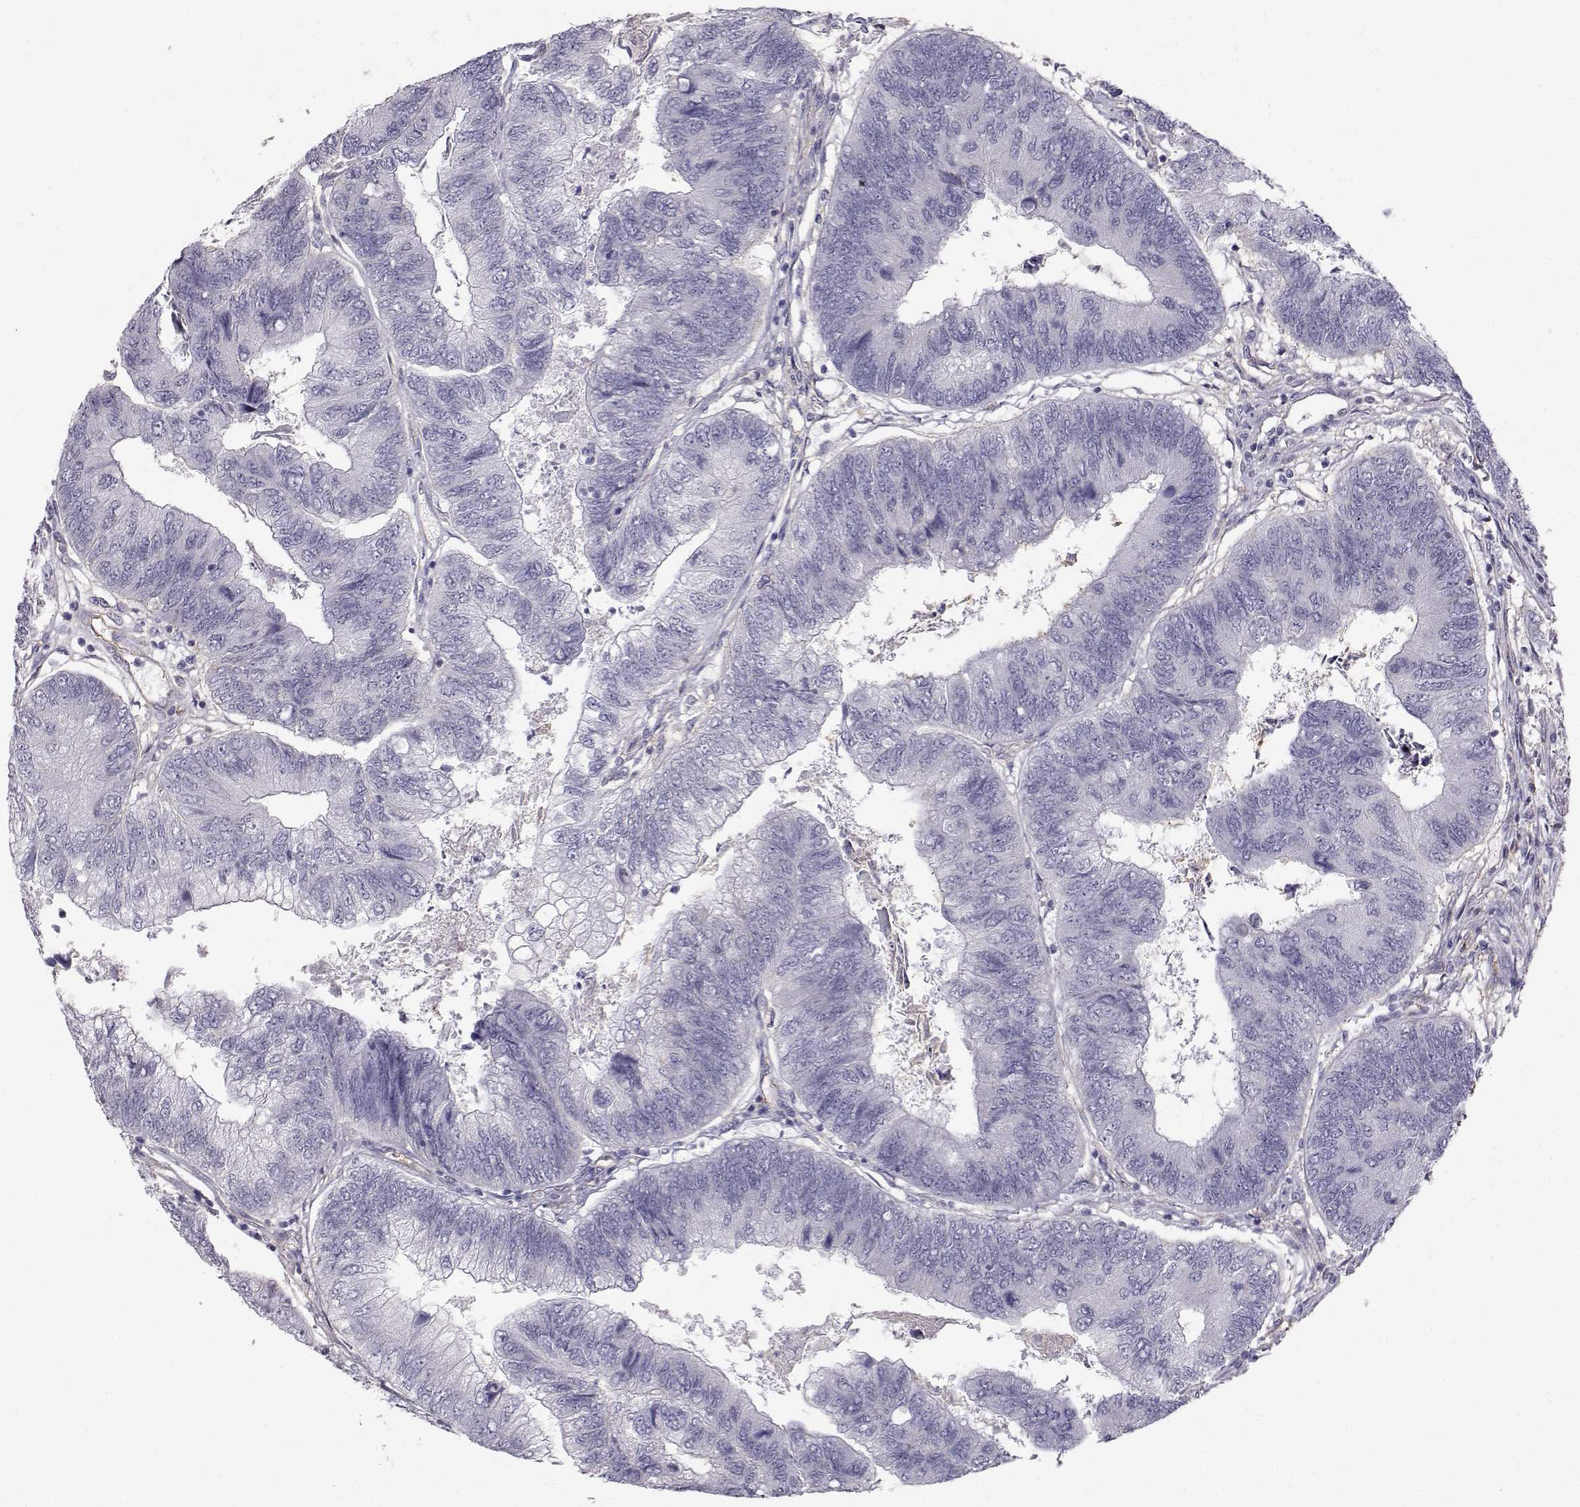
{"staining": {"intensity": "negative", "quantity": "none", "location": "none"}, "tissue": "colorectal cancer", "cell_type": "Tumor cells", "image_type": "cancer", "snomed": [{"axis": "morphology", "description": "Adenocarcinoma, NOS"}, {"axis": "topography", "description": "Colon"}], "caption": "A high-resolution image shows immunohistochemistry staining of adenocarcinoma (colorectal), which demonstrates no significant positivity in tumor cells.", "gene": "SPDYE4", "patient": {"sex": "female", "age": 67}}